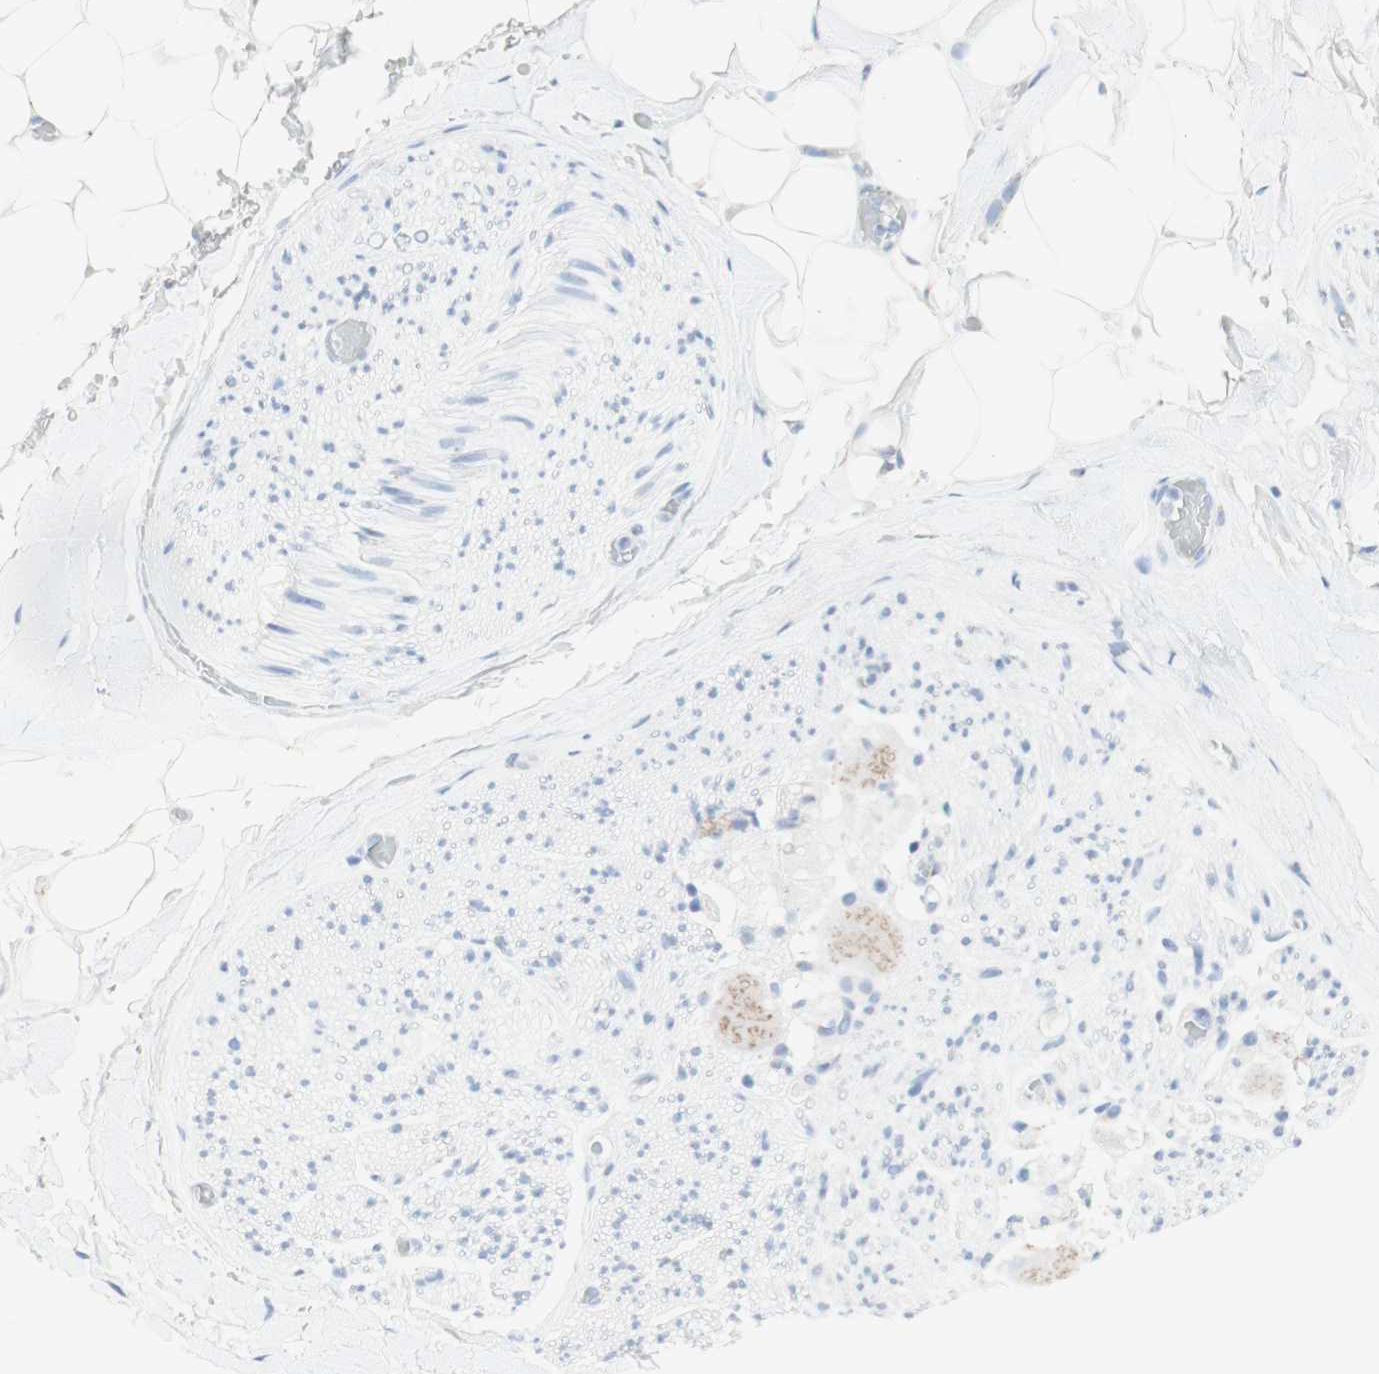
{"staining": {"intensity": "negative", "quantity": "none", "location": "none"}, "tissue": "adipose tissue", "cell_type": "Adipocytes", "image_type": "normal", "snomed": [{"axis": "morphology", "description": "Normal tissue, NOS"}, {"axis": "topography", "description": "Peripheral nerve tissue"}], "caption": "The immunohistochemistry (IHC) photomicrograph has no significant expression in adipocytes of adipose tissue.", "gene": "MANEA", "patient": {"sex": "male", "age": 70}}